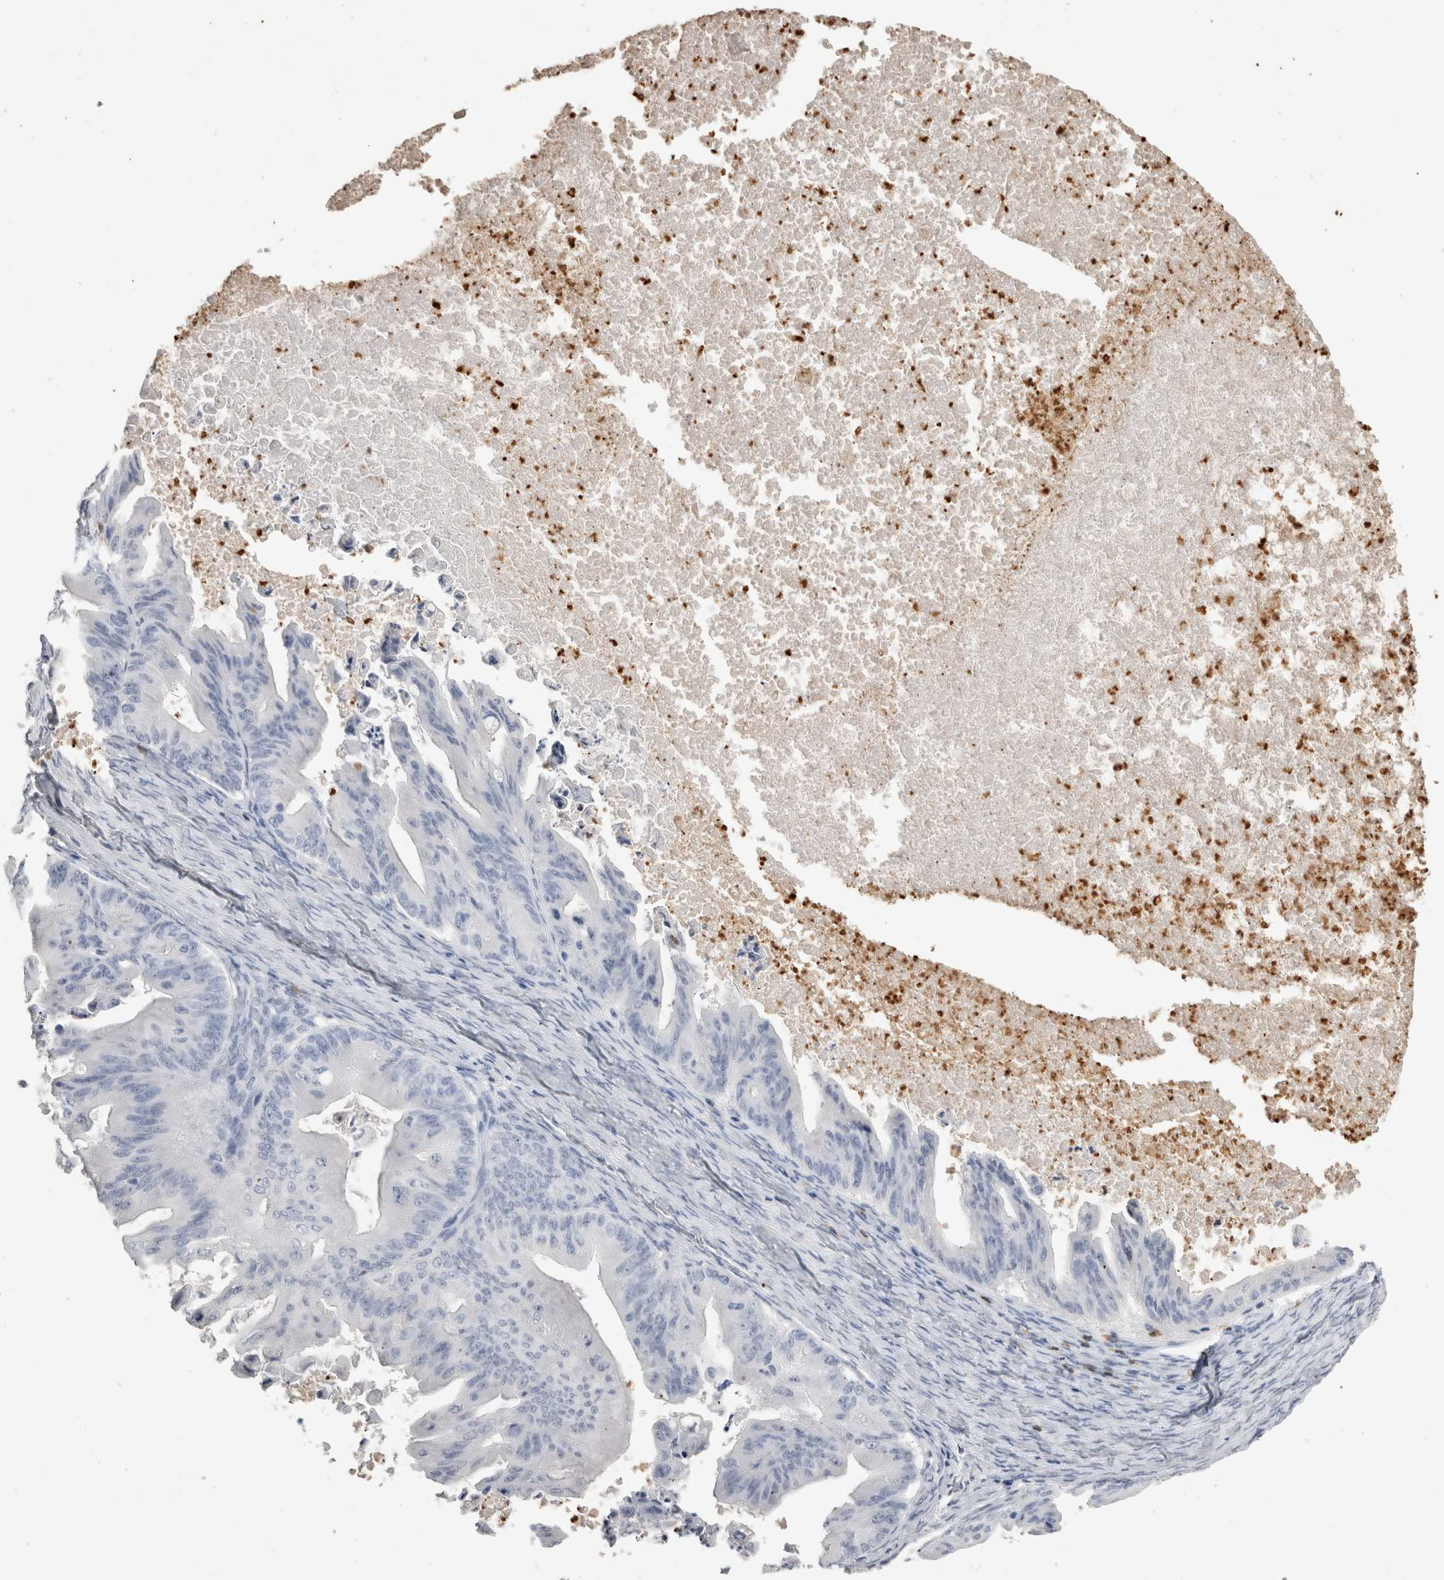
{"staining": {"intensity": "negative", "quantity": "none", "location": "none"}, "tissue": "ovarian cancer", "cell_type": "Tumor cells", "image_type": "cancer", "snomed": [{"axis": "morphology", "description": "Cystadenocarcinoma, mucinous, NOS"}, {"axis": "topography", "description": "Ovary"}], "caption": "Immunohistochemistry of mucinous cystadenocarcinoma (ovarian) shows no staining in tumor cells. The staining is performed using DAB brown chromogen with nuclei counter-stained in using hematoxylin.", "gene": "S100A12", "patient": {"sex": "female", "age": 37}}